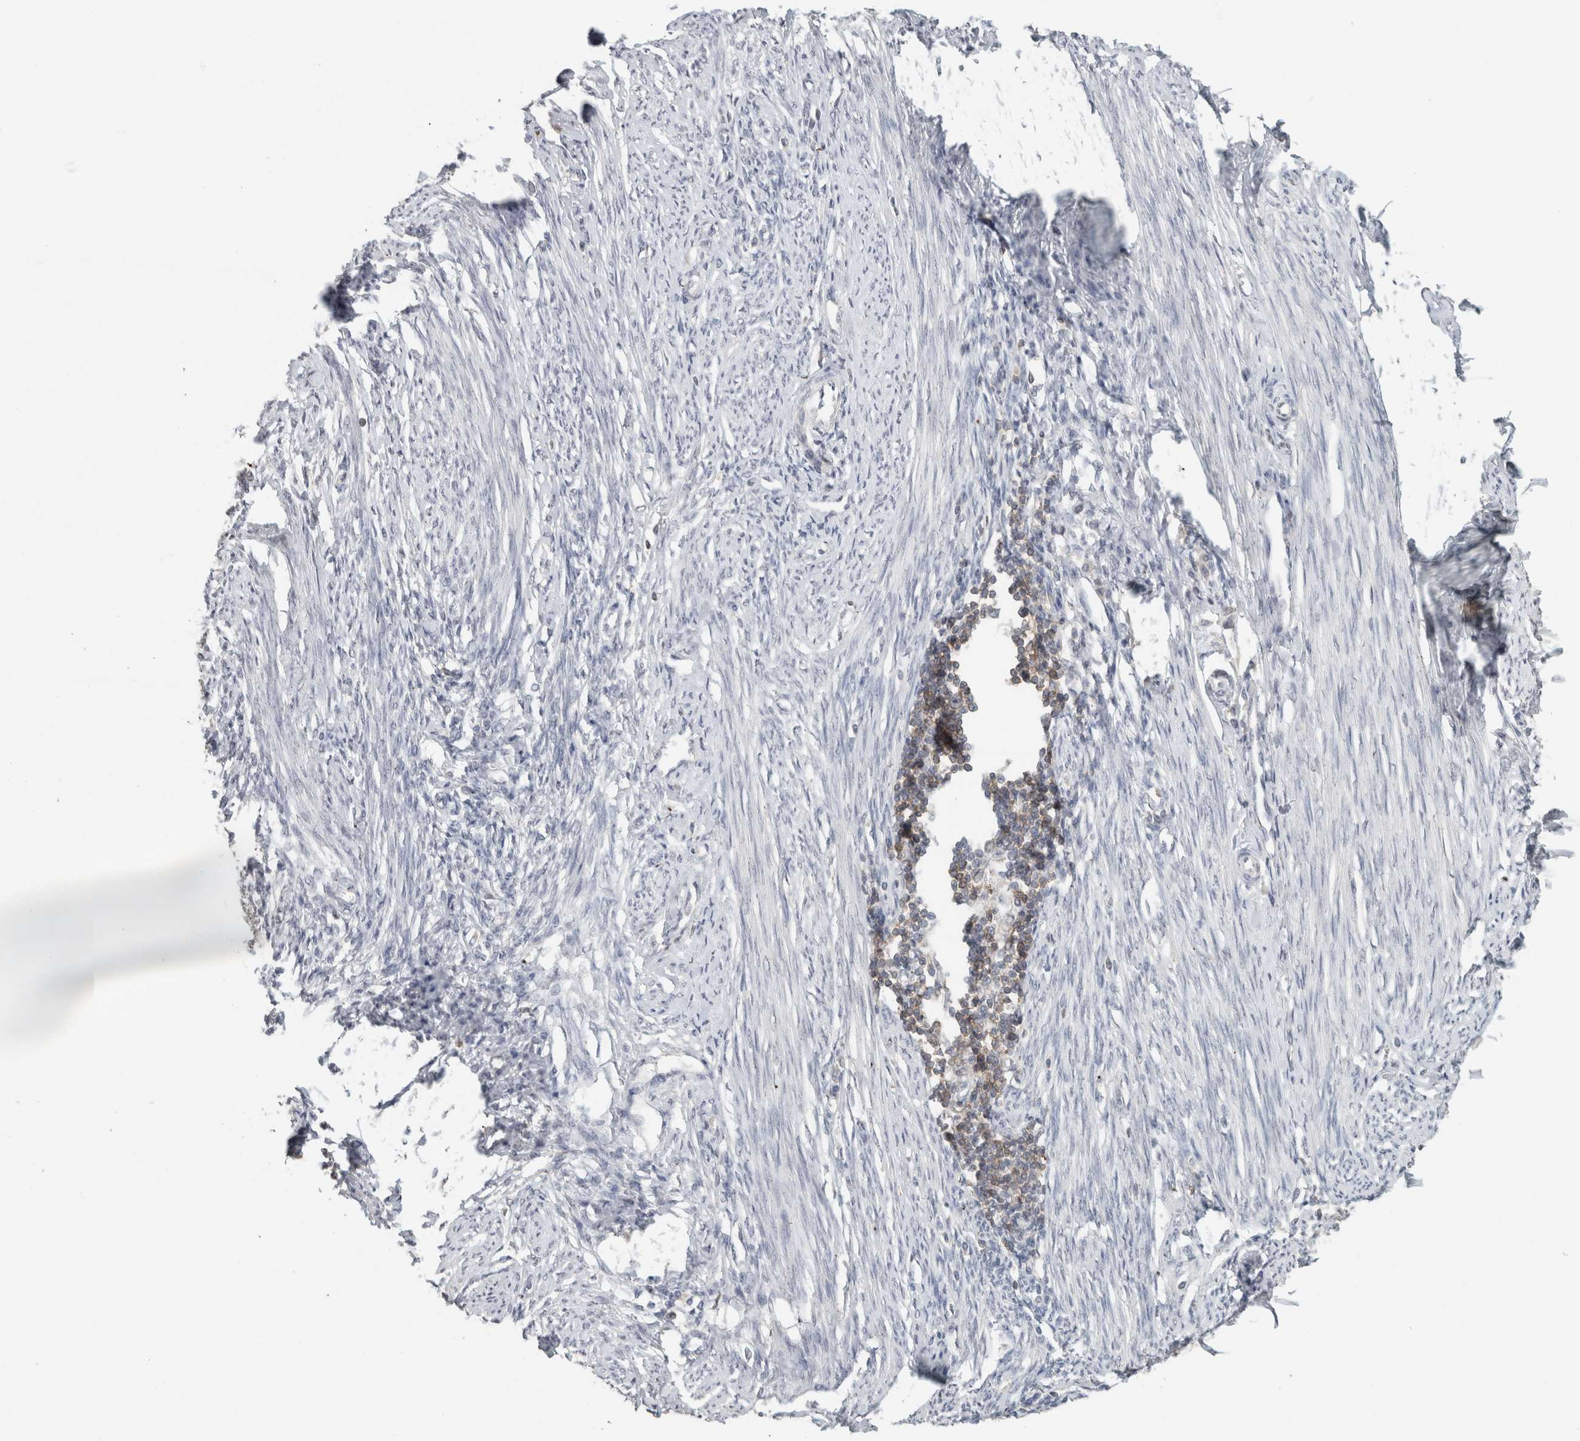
{"staining": {"intensity": "negative", "quantity": "none", "location": "none"}, "tissue": "endometrium", "cell_type": "Cells in endometrial stroma", "image_type": "normal", "snomed": [{"axis": "morphology", "description": "Normal tissue, NOS"}, {"axis": "topography", "description": "Endometrium"}], "caption": "This image is of unremarkable endometrium stained with immunohistochemistry (IHC) to label a protein in brown with the nuclei are counter-stained blue. There is no positivity in cells in endometrial stroma.", "gene": "TRAT1", "patient": {"sex": "female", "age": 56}}